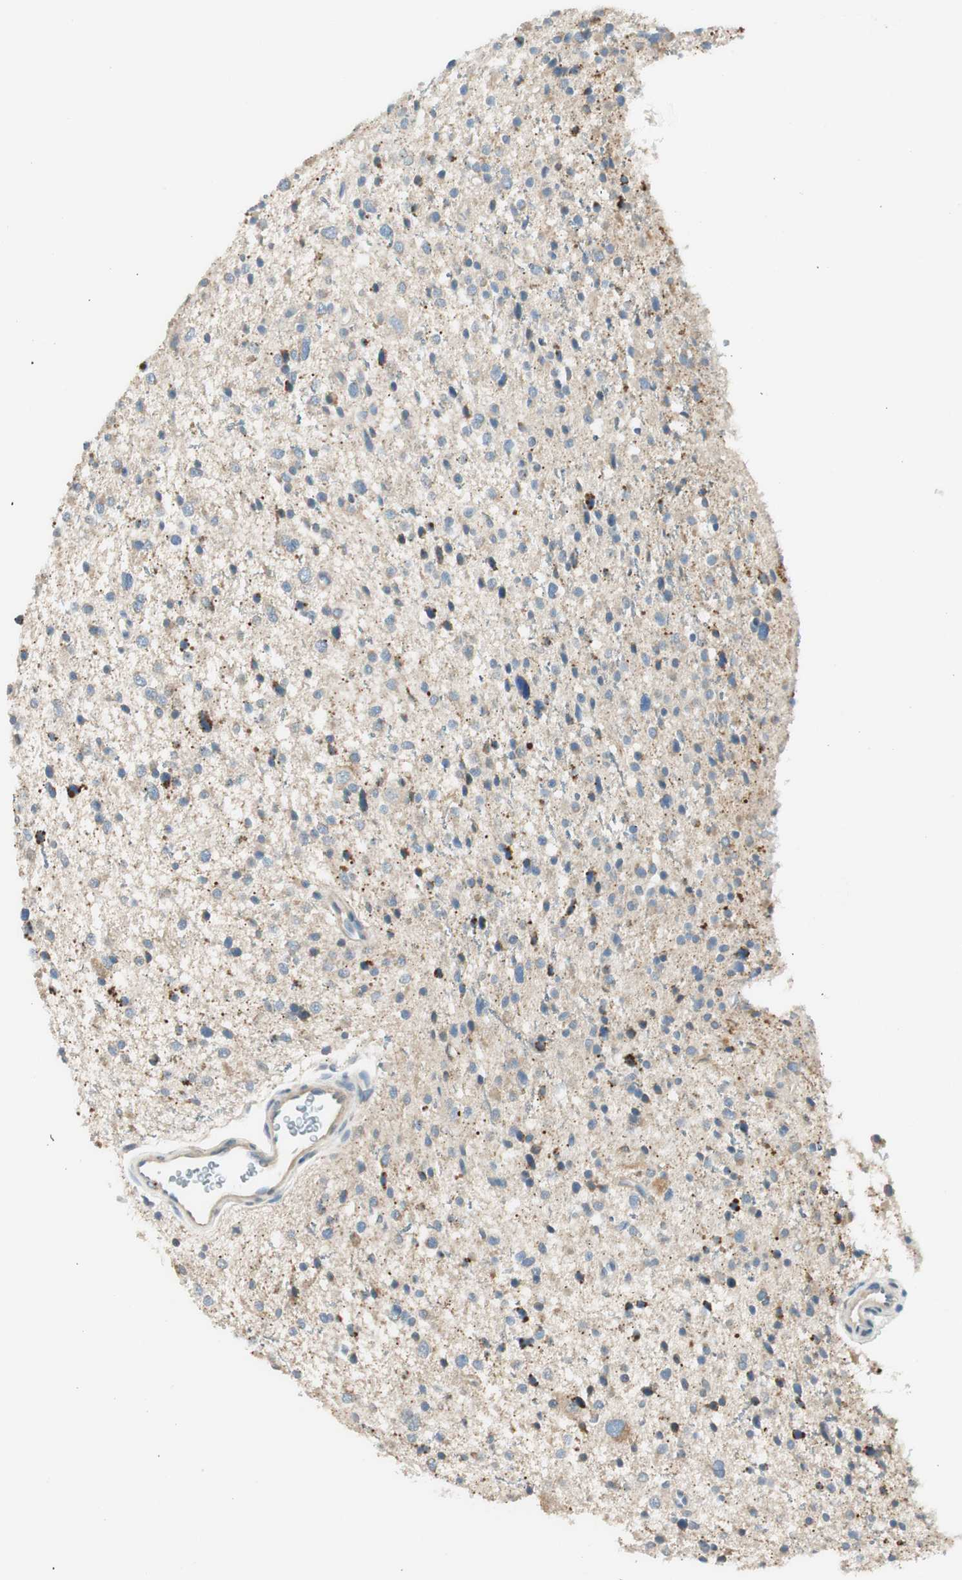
{"staining": {"intensity": "negative", "quantity": "none", "location": "none"}, "tissue": "glioma", "cell_type": "Tumor cells", "image_type": "cancer", "snomed": [{"axis": "morphology", "description": "Glioma, malignant, Low grade"}, {"axis": "topography", "description": "Brain"}], "caption": "This is an immunohistochemistry histopathology image of malignant low-grade glioma. There is no positivity in tumor cells.", "gene": "TACR3", "patient": {"sex": "female", "age": 37}}